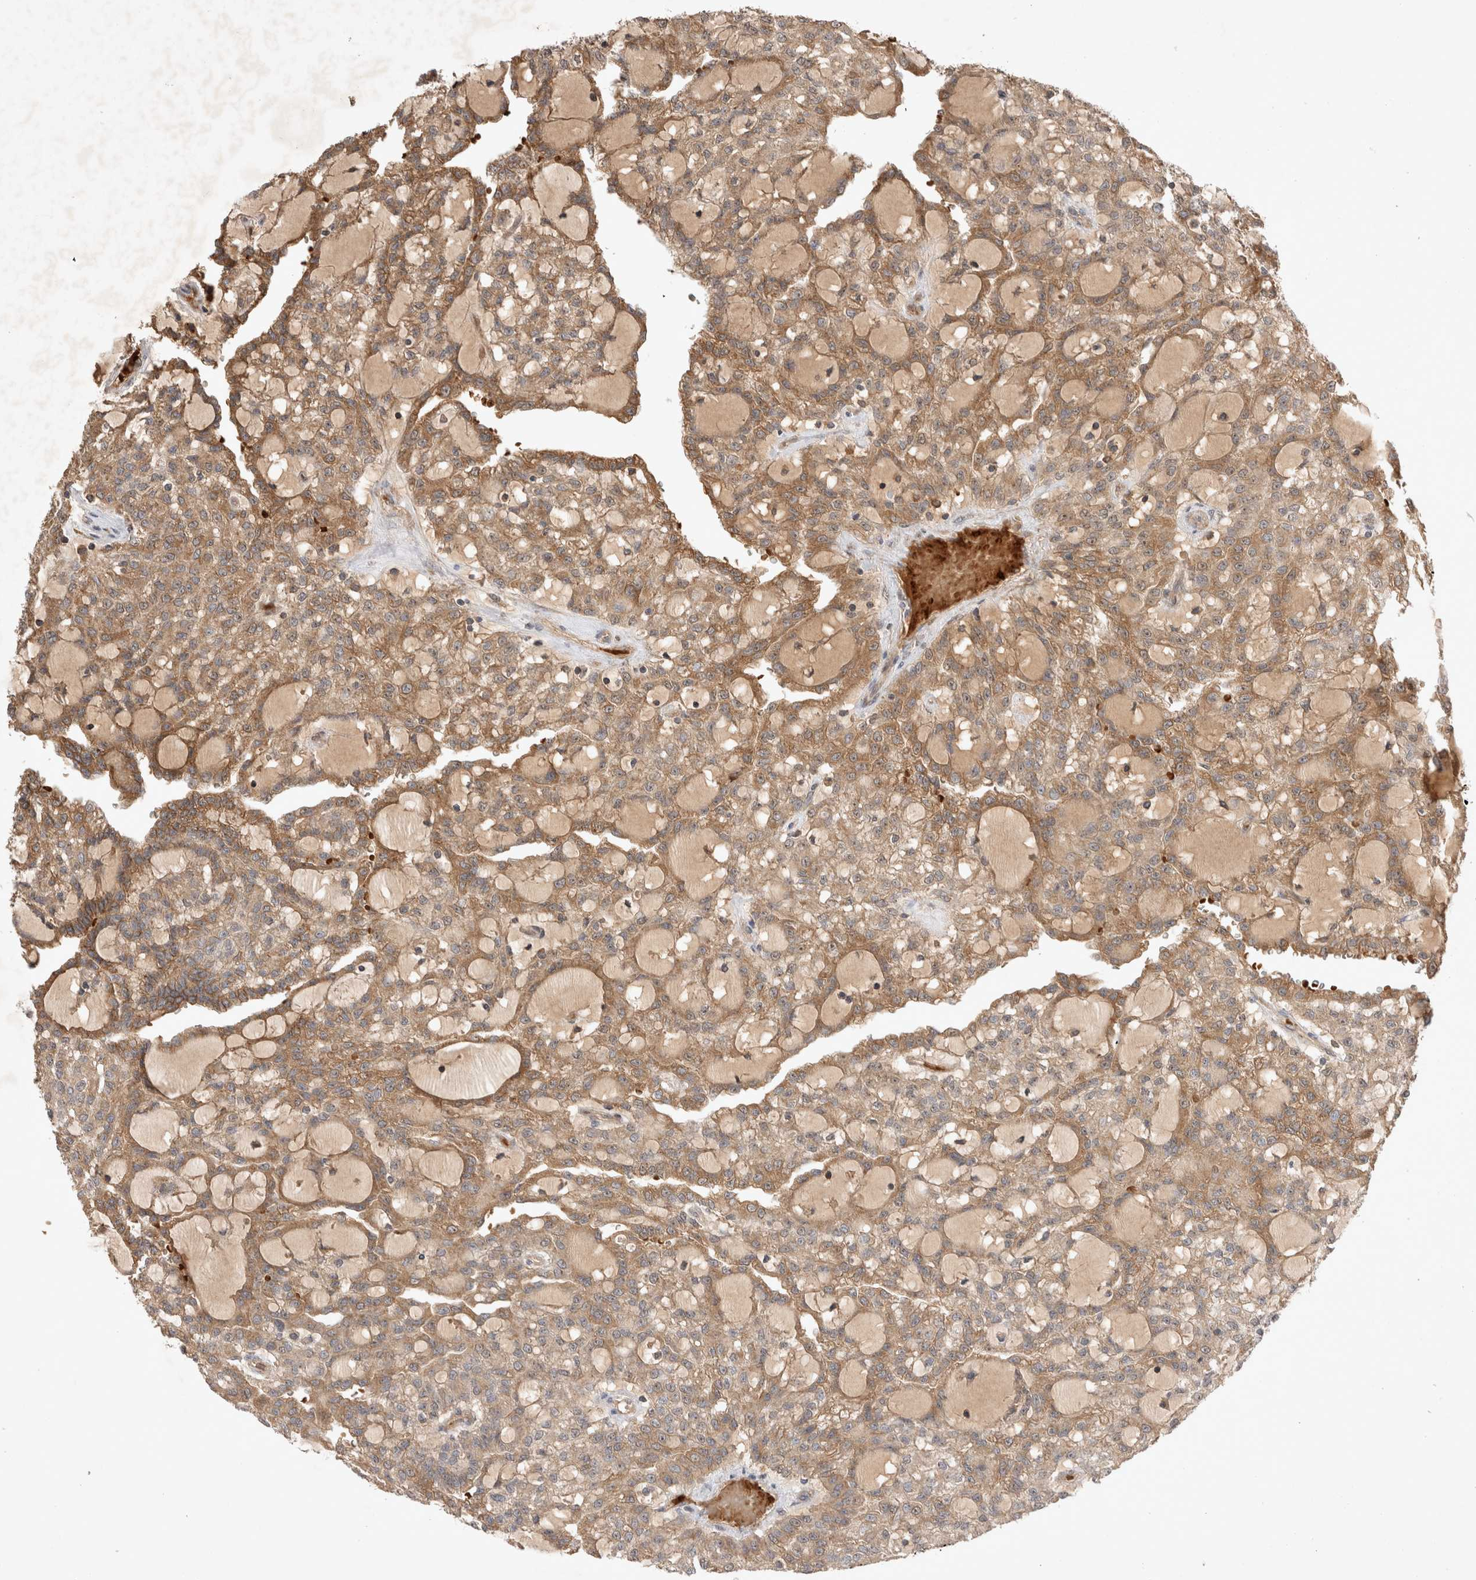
{"staining": {"intensity": "moderate", "quantity": ">75%", "location": "cytoplasmic/membranous"}, "tissue": "renal cancer", "cell_type": "Tumor cells", "image_type": "cancer", "snomed": [{"axis": "morphology", "description": "Adenocarcinoma, NOS"}, {"axis": "topography", "description": "Kidney"}], "caption": "Renal cancer (adenocarcinoma) was stained to show a protein in brown. There is medium levels of moderate cytoplasmic/membranous positivity in approximately >75% of tumor cells.", "gene": "FAM221A", "patient": {"sex": "male", "age": 63}}